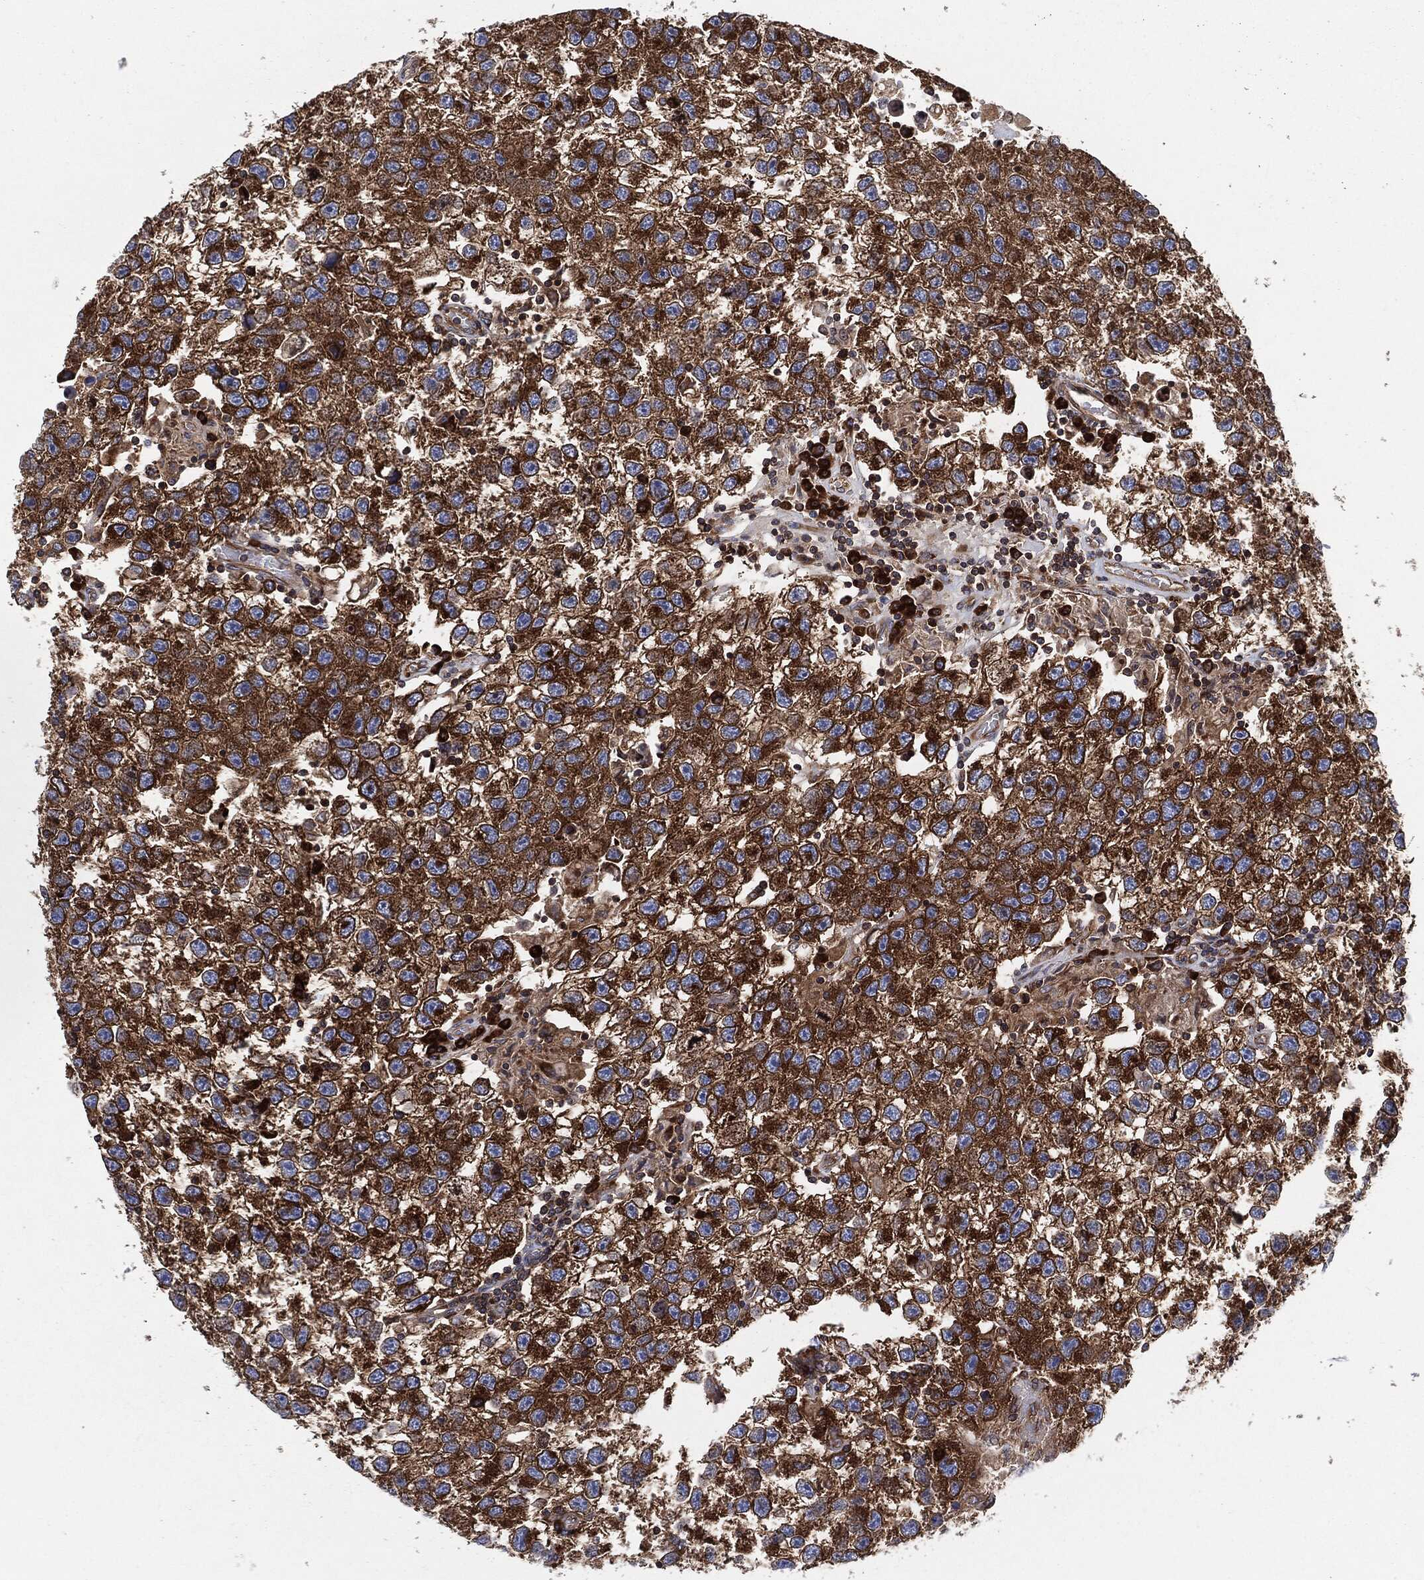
{"staining": {"intensity": "strong", "quantity": ">75%", "location": "cytoplasmic/membranous"}, "tissue": "testis cancer", "cell_type": "Tumor cells", "image_type": "cancer", "snomed": [{"axis": "morphology", "description": "Seminoma, NOS"}, {"axis": "topography", "description": "Testis"}], "caption": "Testis cancer (seminoma) tissue shows strong cytoplasmic/membranous staining in about >75% of tumor cells, visualized by immunohistochemistry.", "gene": "EIF2S2", "patient": {"sex": "male", "age": 26}}